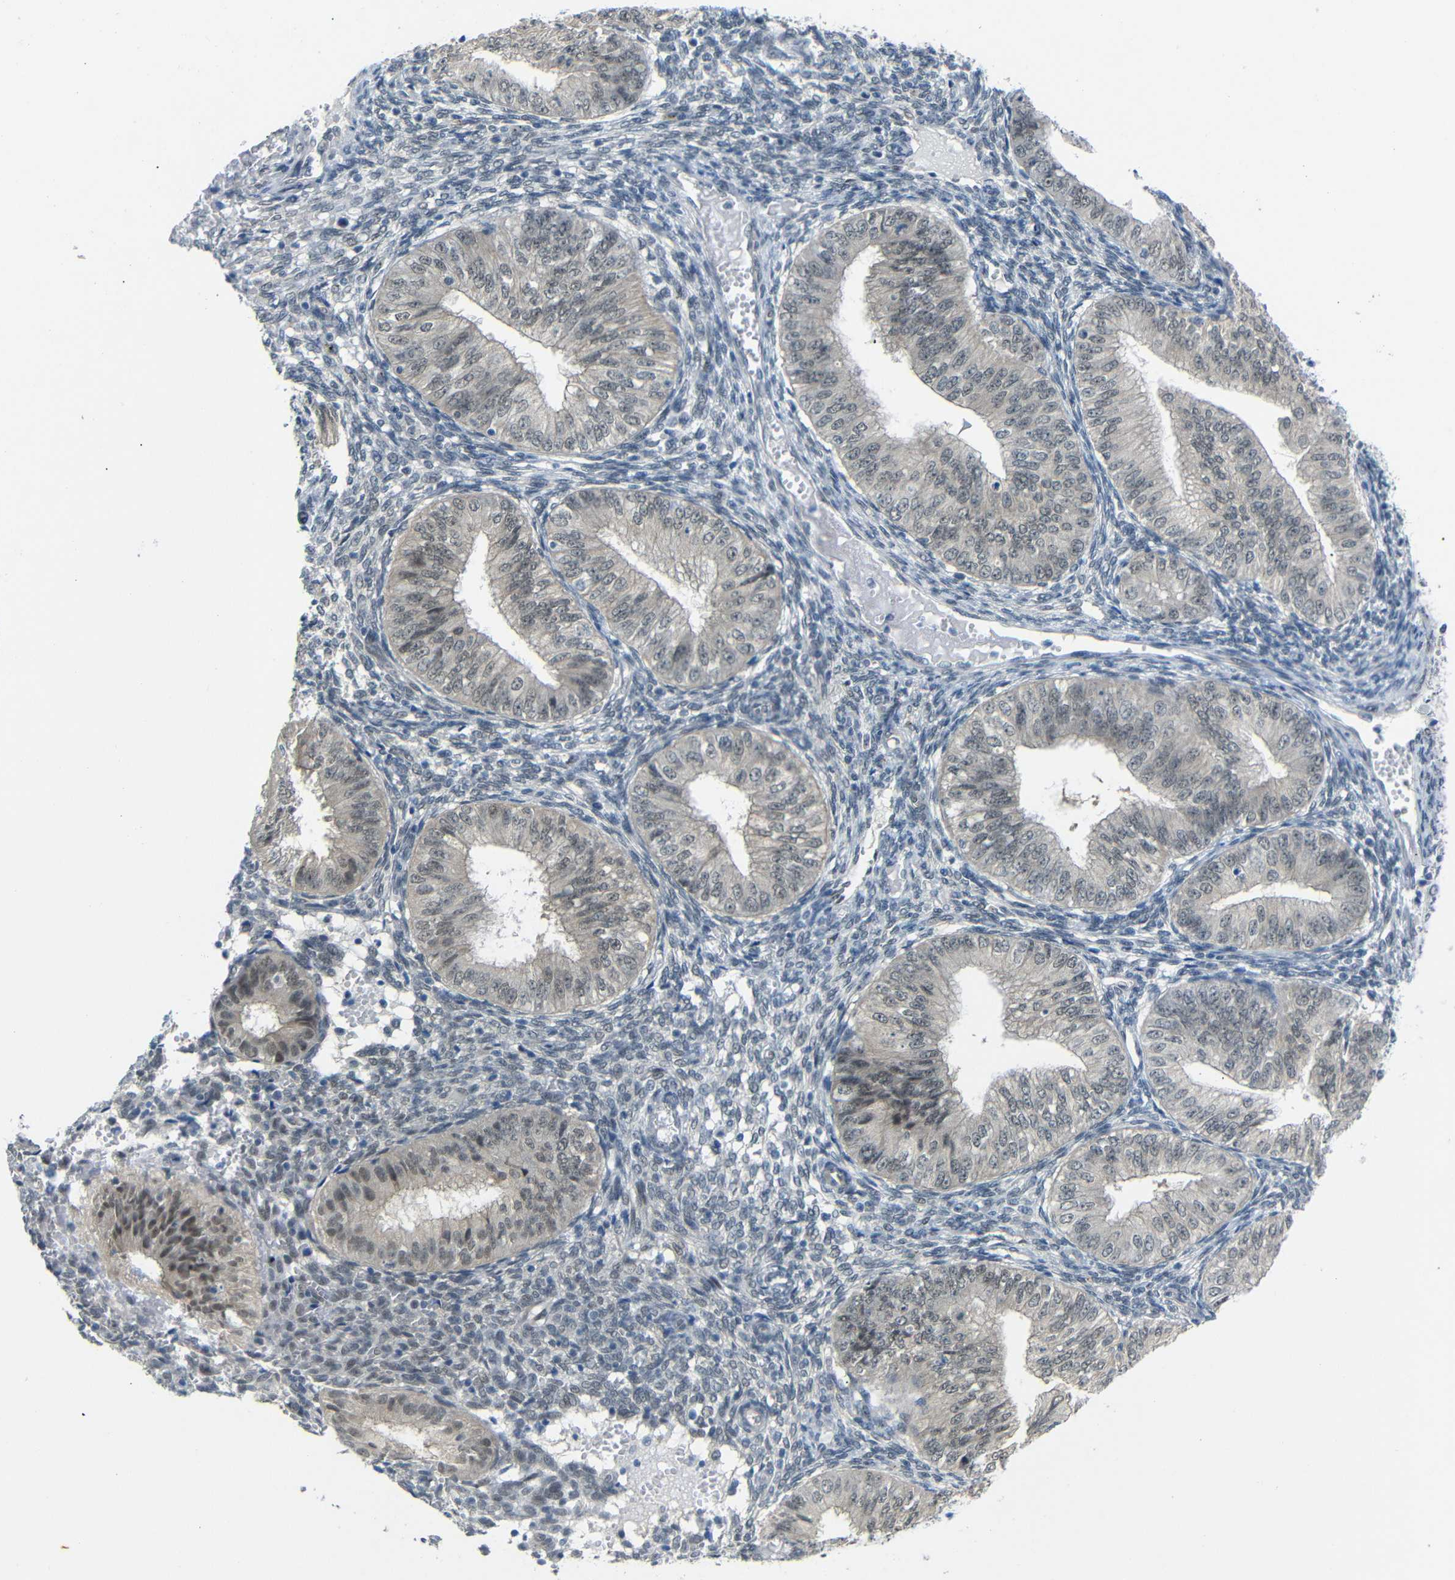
{"staining": {"intensity": "negative", "quantity": "none", "location": "none"}, "tissue": "endometrial cancer", "cell_type": "Tumor cells", "image_type": "cancer", "snomed": [{"axis": "morphology", "description": "Normal tissue, NOS"}, {"axis": "morphology", "description": "Adenocarcinoma, NOS"}, {"axis": "topography", "description": "Endometrium"}], "caption": "Tumor cells show no significant positivity in adenocarcinoma (endometrial).", "gene": "GPR158", "patient": {"sex": "female", "age": 53}}